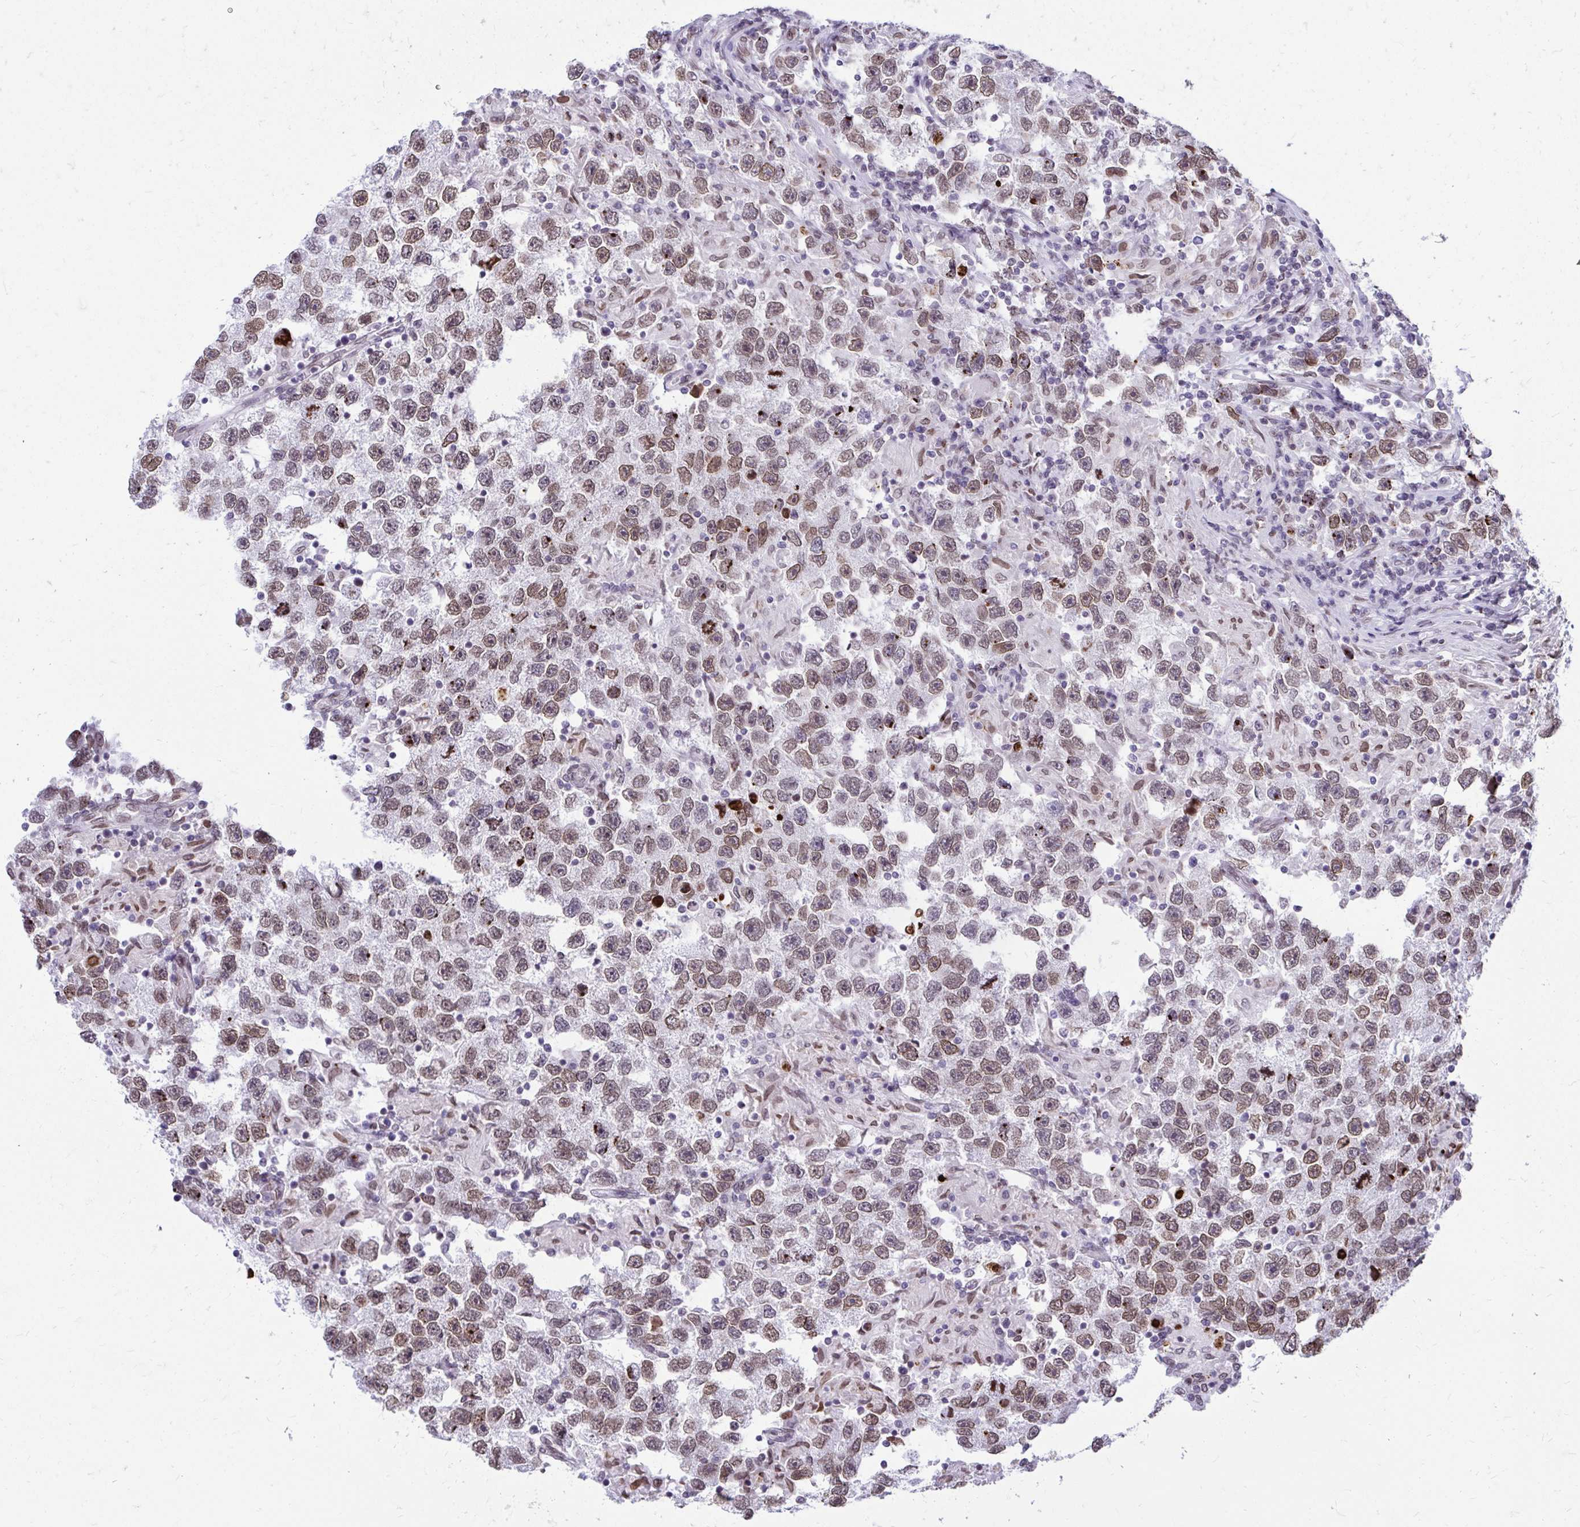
{"staining": {"intensity": "moderate", "quantity": ">75%", "location": "nuclear"}, "tissue": "testis cancer", "cell_type": "Tumor cells", "image_type": "cancer", "snomed": [{"axis": "morphology", "description": "Seminoma, NOS"}, {"axis": "topography", "description": "Testis"}], "caption": "Immunohistochemical staining of human testis cancer (seminoma) exhibits moderate nuclear protein staining in approximately >75% of tumor cells.", "gene": "BANF1", "patient": {"sex": "male", "age": 26}}